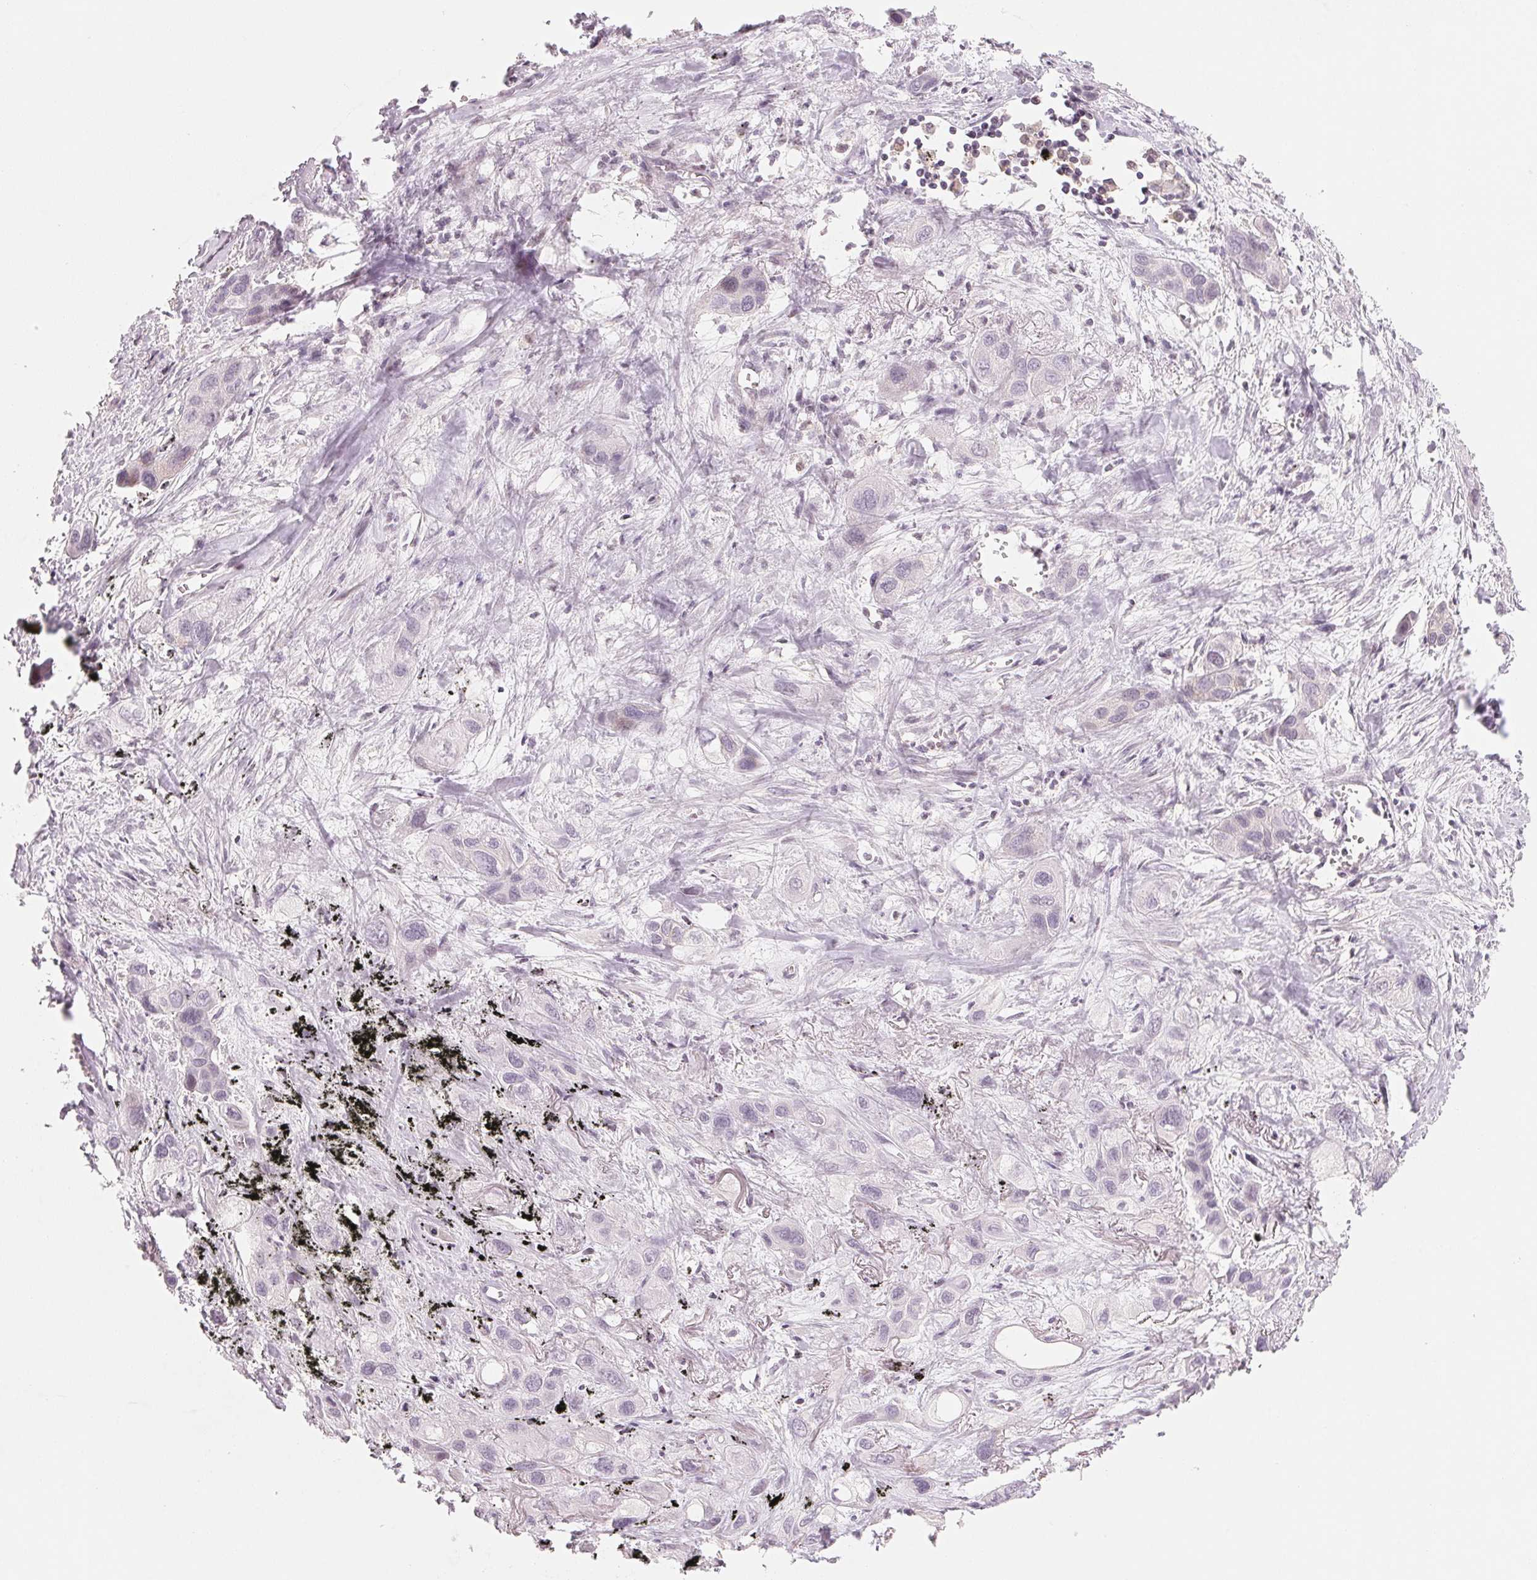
{"staining": {"intensity": "negative", "quantity": "none", "location": "none"}, "tissue": "lung cancer", "cell_type": "Tumor cells", "image_type": "cancer", "snomed": [{"axis": "morphology", "description": "Squamous cell carcinoma, NOS"}, {"axis": "morphology", "description": "Squamous cell carcinoma, metastatic, NOS"}, {"axis": "topography", "description": "Lung"}], "caption": "A photomicrograph of human lung cancer (squamous cell carcinoma) is negative for staining in tumor cells.", "gene": "SLC17A4", "patient": {"sex": "male", "age": 59}}